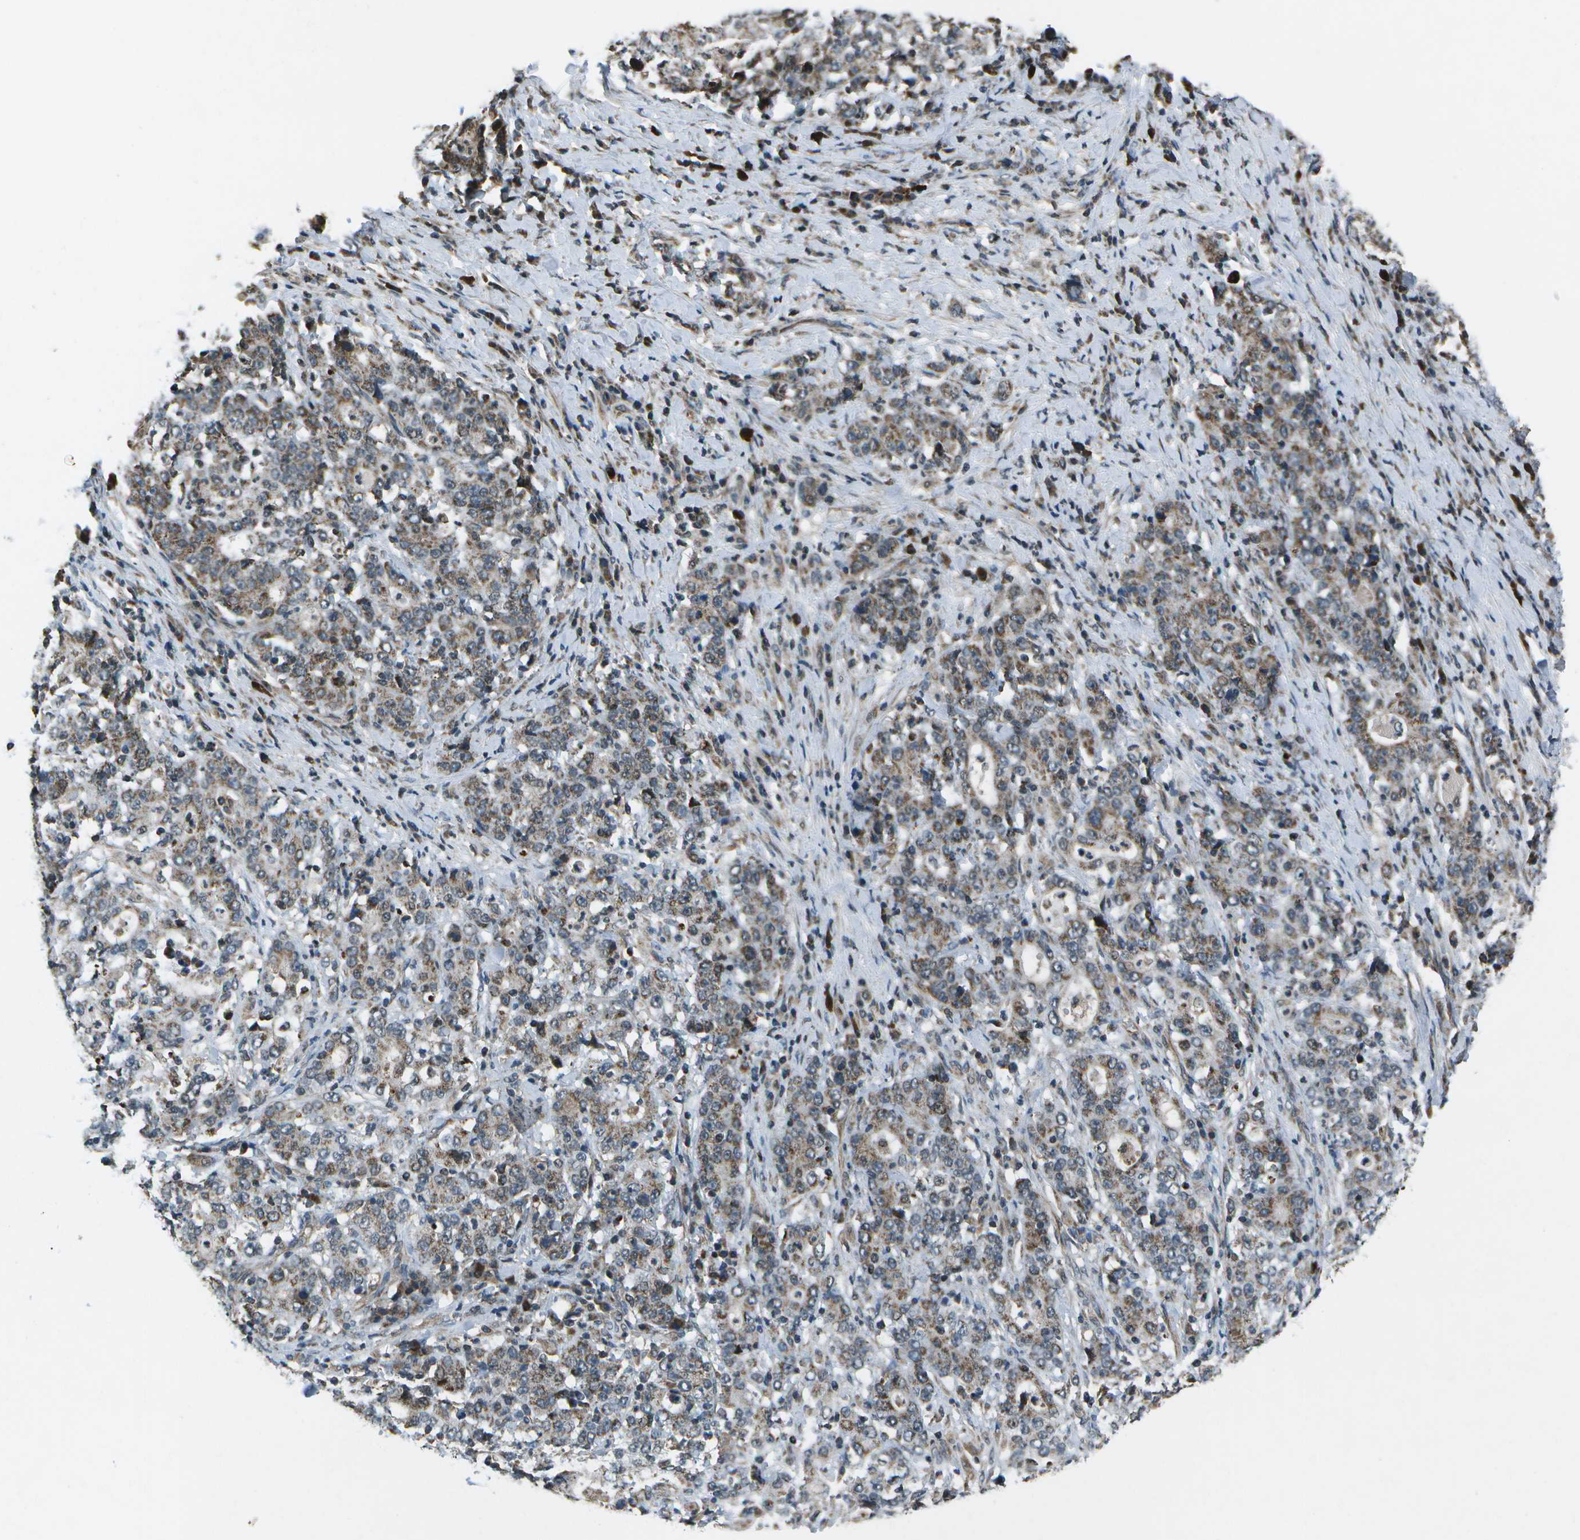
{"staining": {"intensity": "weak", "quantity": ">75%", "location": "cytoplasmic/membranous"}, "tissue": "stomach cancer", "cell_type": "Tumor cells", "image_type": "cancer", "snomed": [{"axis": "morphology", "description": "Normal tissue, NOS"}, {"axis": "morphology", "description": "Adenocarcinoma, NOS"}, {"axis": "topography", "description": "Stomach, upper"}, {"axis": "topography", "description": "Stomach"}], "caption": "IHC image of neoplastic tissue: stomach cancer stained using immunohistochemistry (IHC) displays low levels of weak protein expression localized specifically in the cytoplasmic/membranous of tumor cells, appearing as a cytoplasmic/membranous brown color.", "gene": "EIF2AK1", "patient": {"sex": "male", "age": 59}}